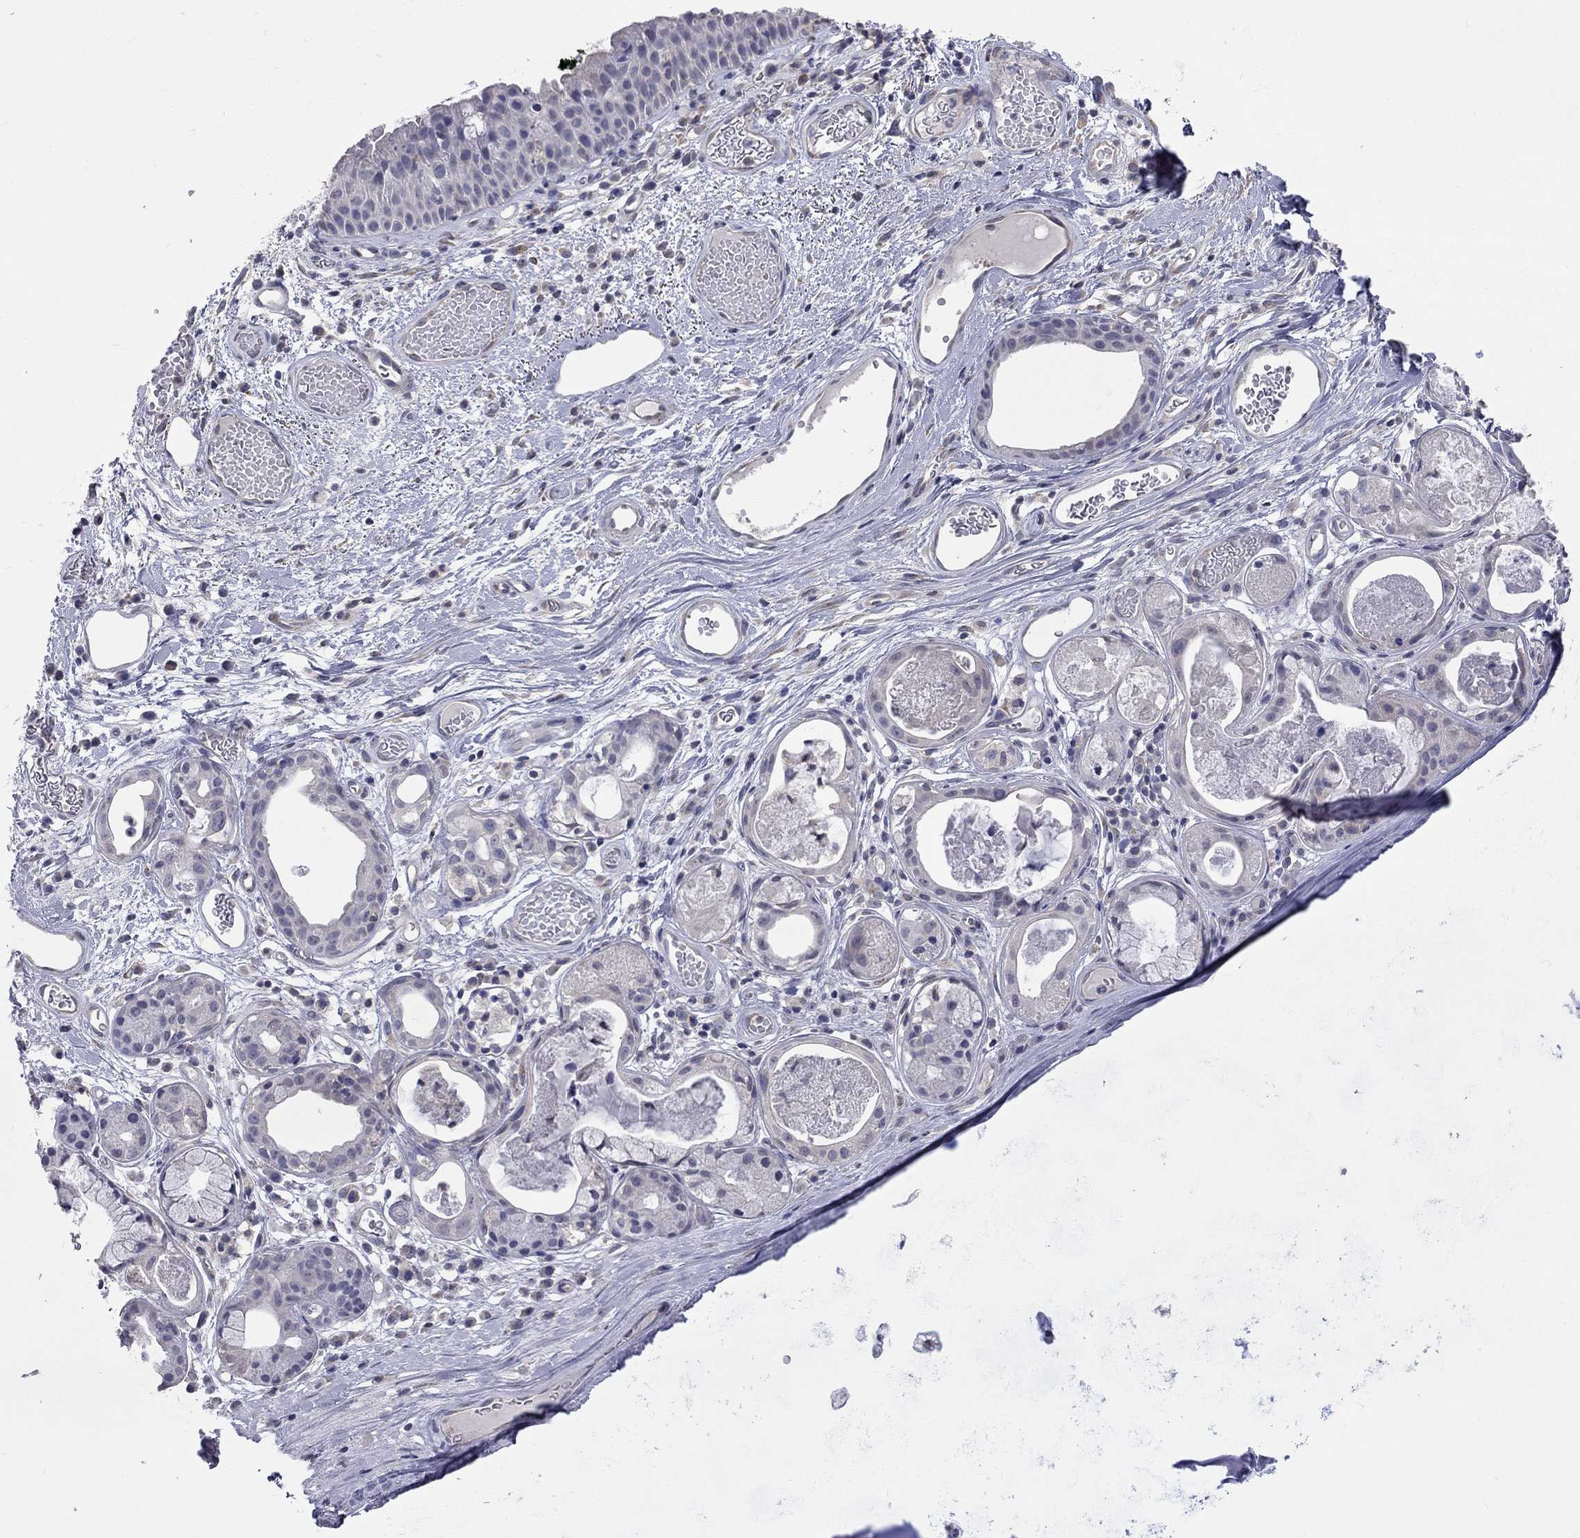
{"staining": {"intensity": "negative", "quantity": "none", "location": "none"}, "tissue": "adipose tissue", "cell_type": "Adipocytes", "image_type": "normal", "snomed": [{"axis": "morphology", "description": "Normal tissue, NOS"}, {"axis": "topography", "description": "Cartilage tissue"}], "caption": "This is a image of immunohistochemistry staining of benign adipose tissue, which shows no expression in adipocytes. The staining is performed using DAB (3,3'-diaminobenzidine) brown chromogen with nuclei counter-stained in using hematoxylin.", "gene": "OPRK1", "patient": {"sex": "male", "age": 81}}